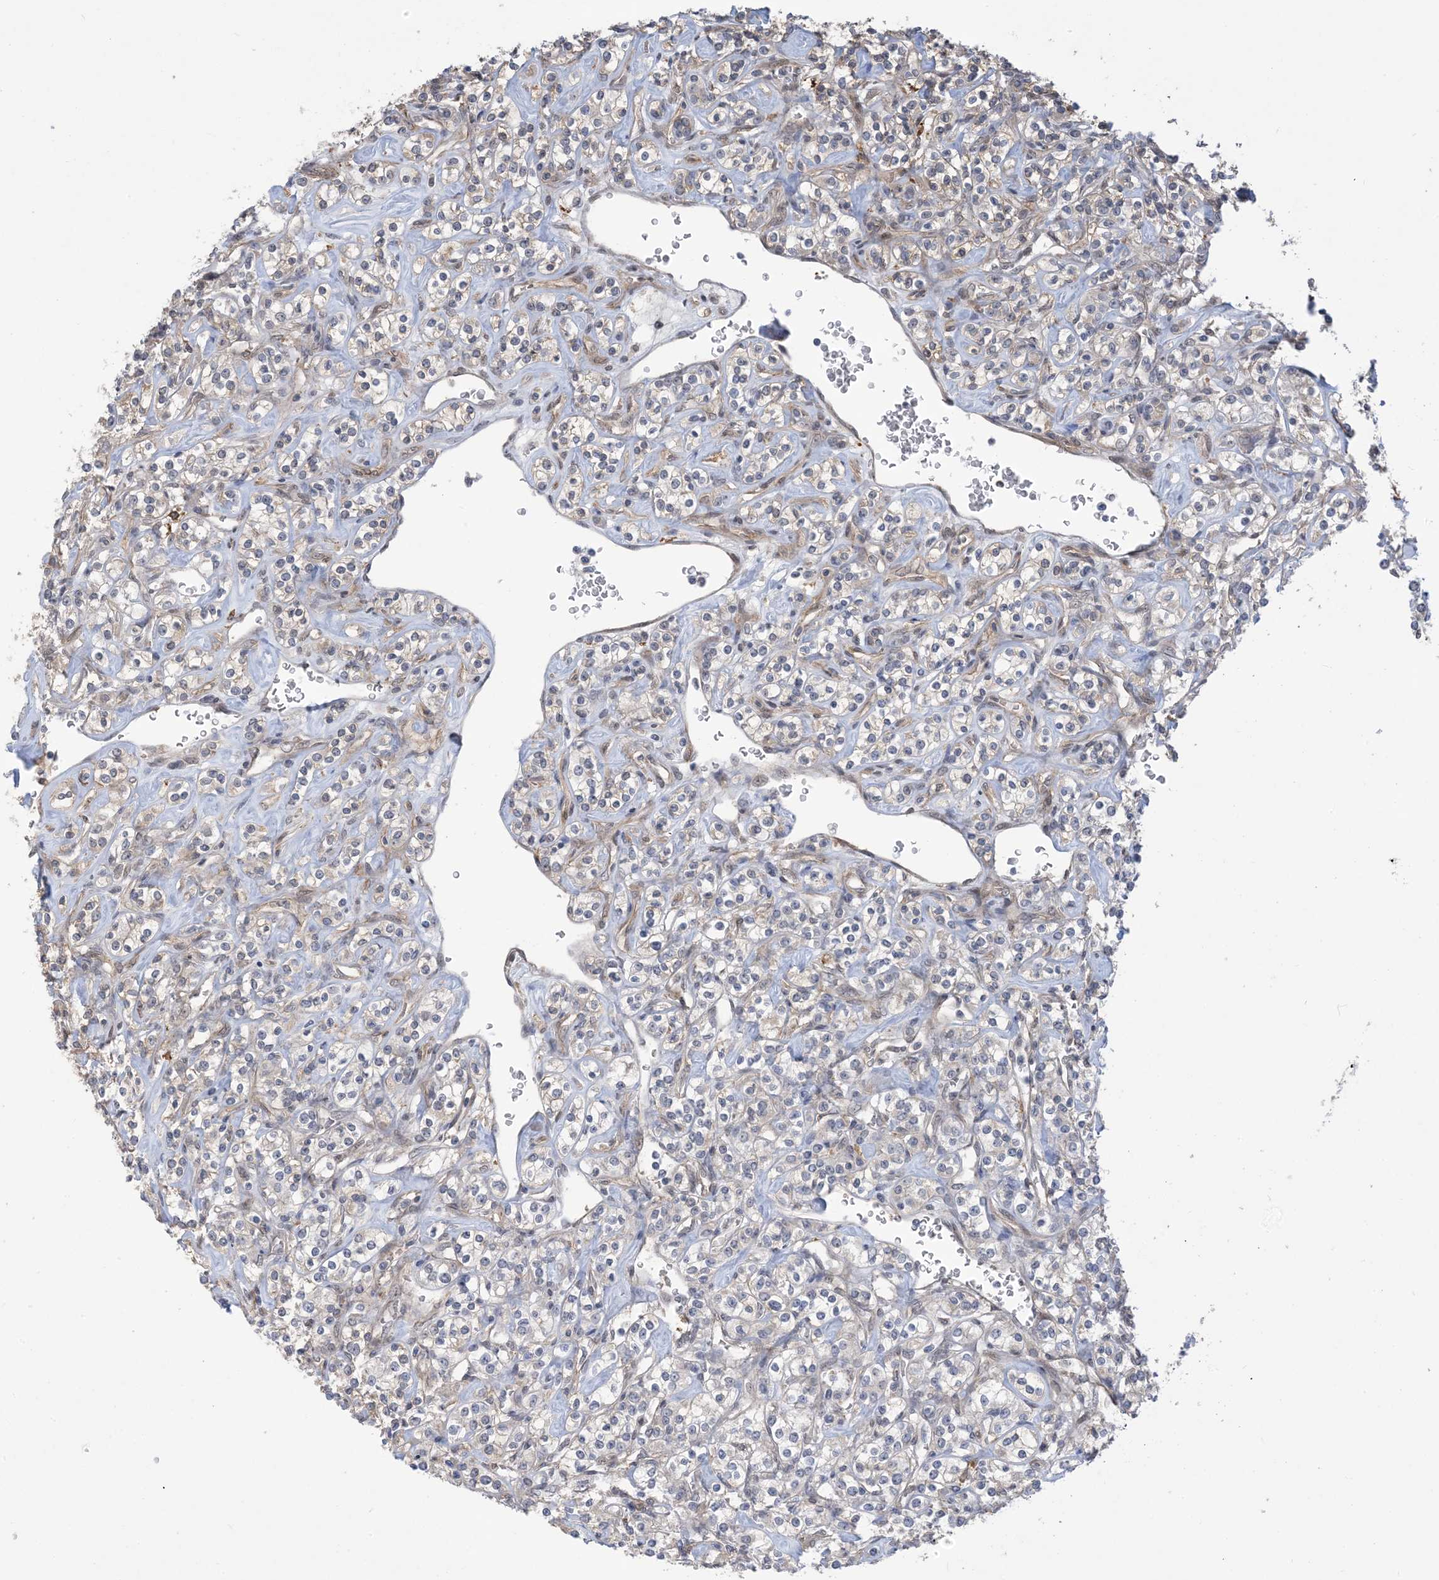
{"staining": {"intensity": "negative", "quantity": "none", "location": "none"}, "tissue": "renal cancer", "cell_type": "Tumor cells", "image_type": "cancer", "snomed": [{"axis": "morphology", "description": "Adenocarcinoma, NOS"}, {"axis": "topography", "description": "Kidney"}], "caption": "Tumor cells are negative for protein expression in human adenocarcinoma (renal).", "gene": "ZNF8", "patient": {"sex": "male", "age": 77}}